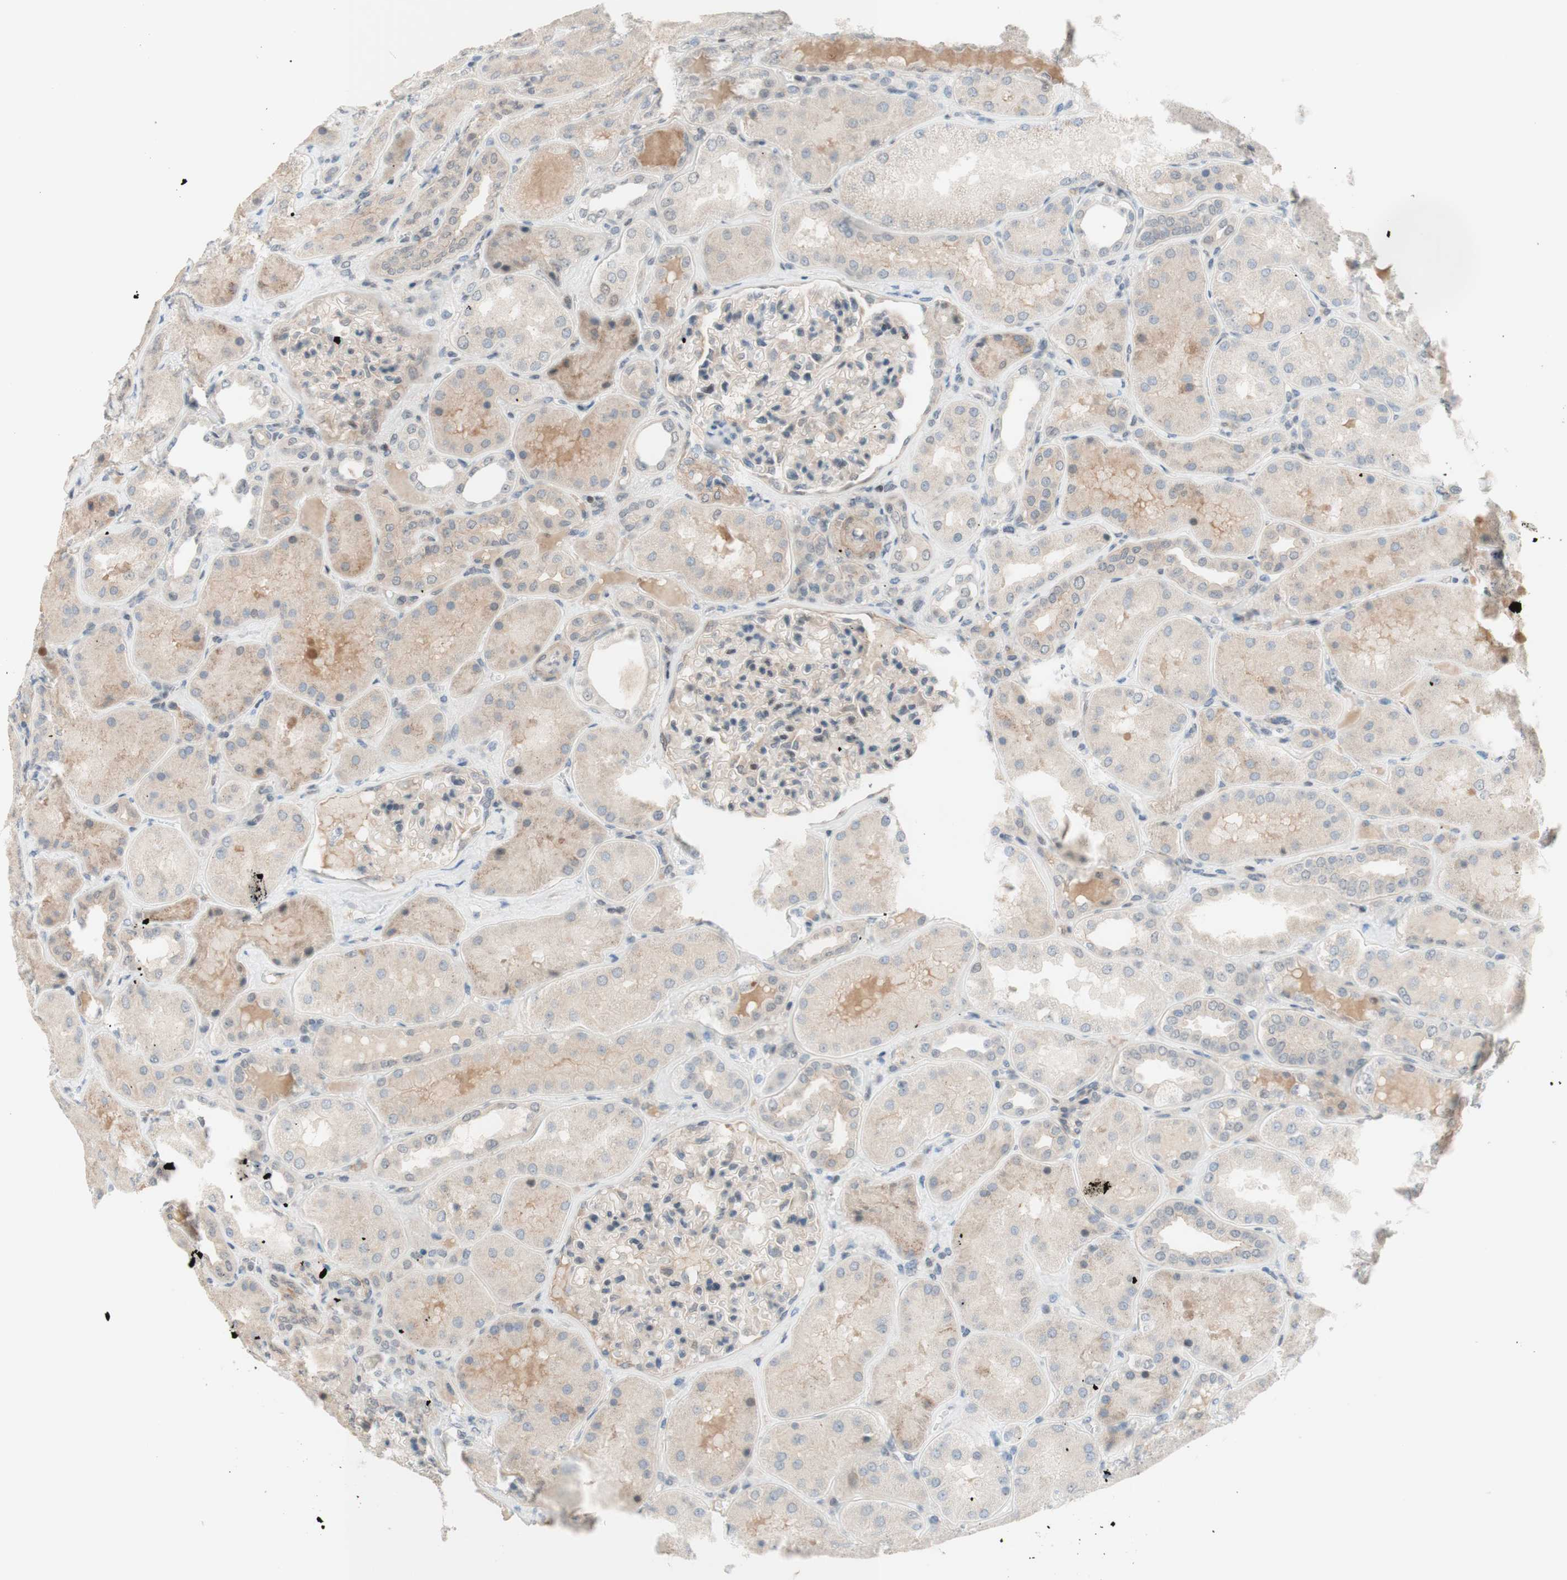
{"staining": {"intensity": "weak", "quantity": "25%-75%", "location": "cytoplasmic/membranous,nuclear"}, "tissue": "kidney", "cell_type": "Cells in glomeruli", "image_type": "normal", "snomed": [{"axis": "morphology", "description": "Normal tissue, NOS"}, {"axis": "topography", "description": "Kidney"}], "caption": "Immunohistochemistry (DAB) staining of unremarkable human kidney reveals weak cytoplasmic/membranous,nuclear protein expression in about 25%-75% of cells in glomeruli.", "gene": "JPH1", "patient": {"sex": "female", "age": 56}}